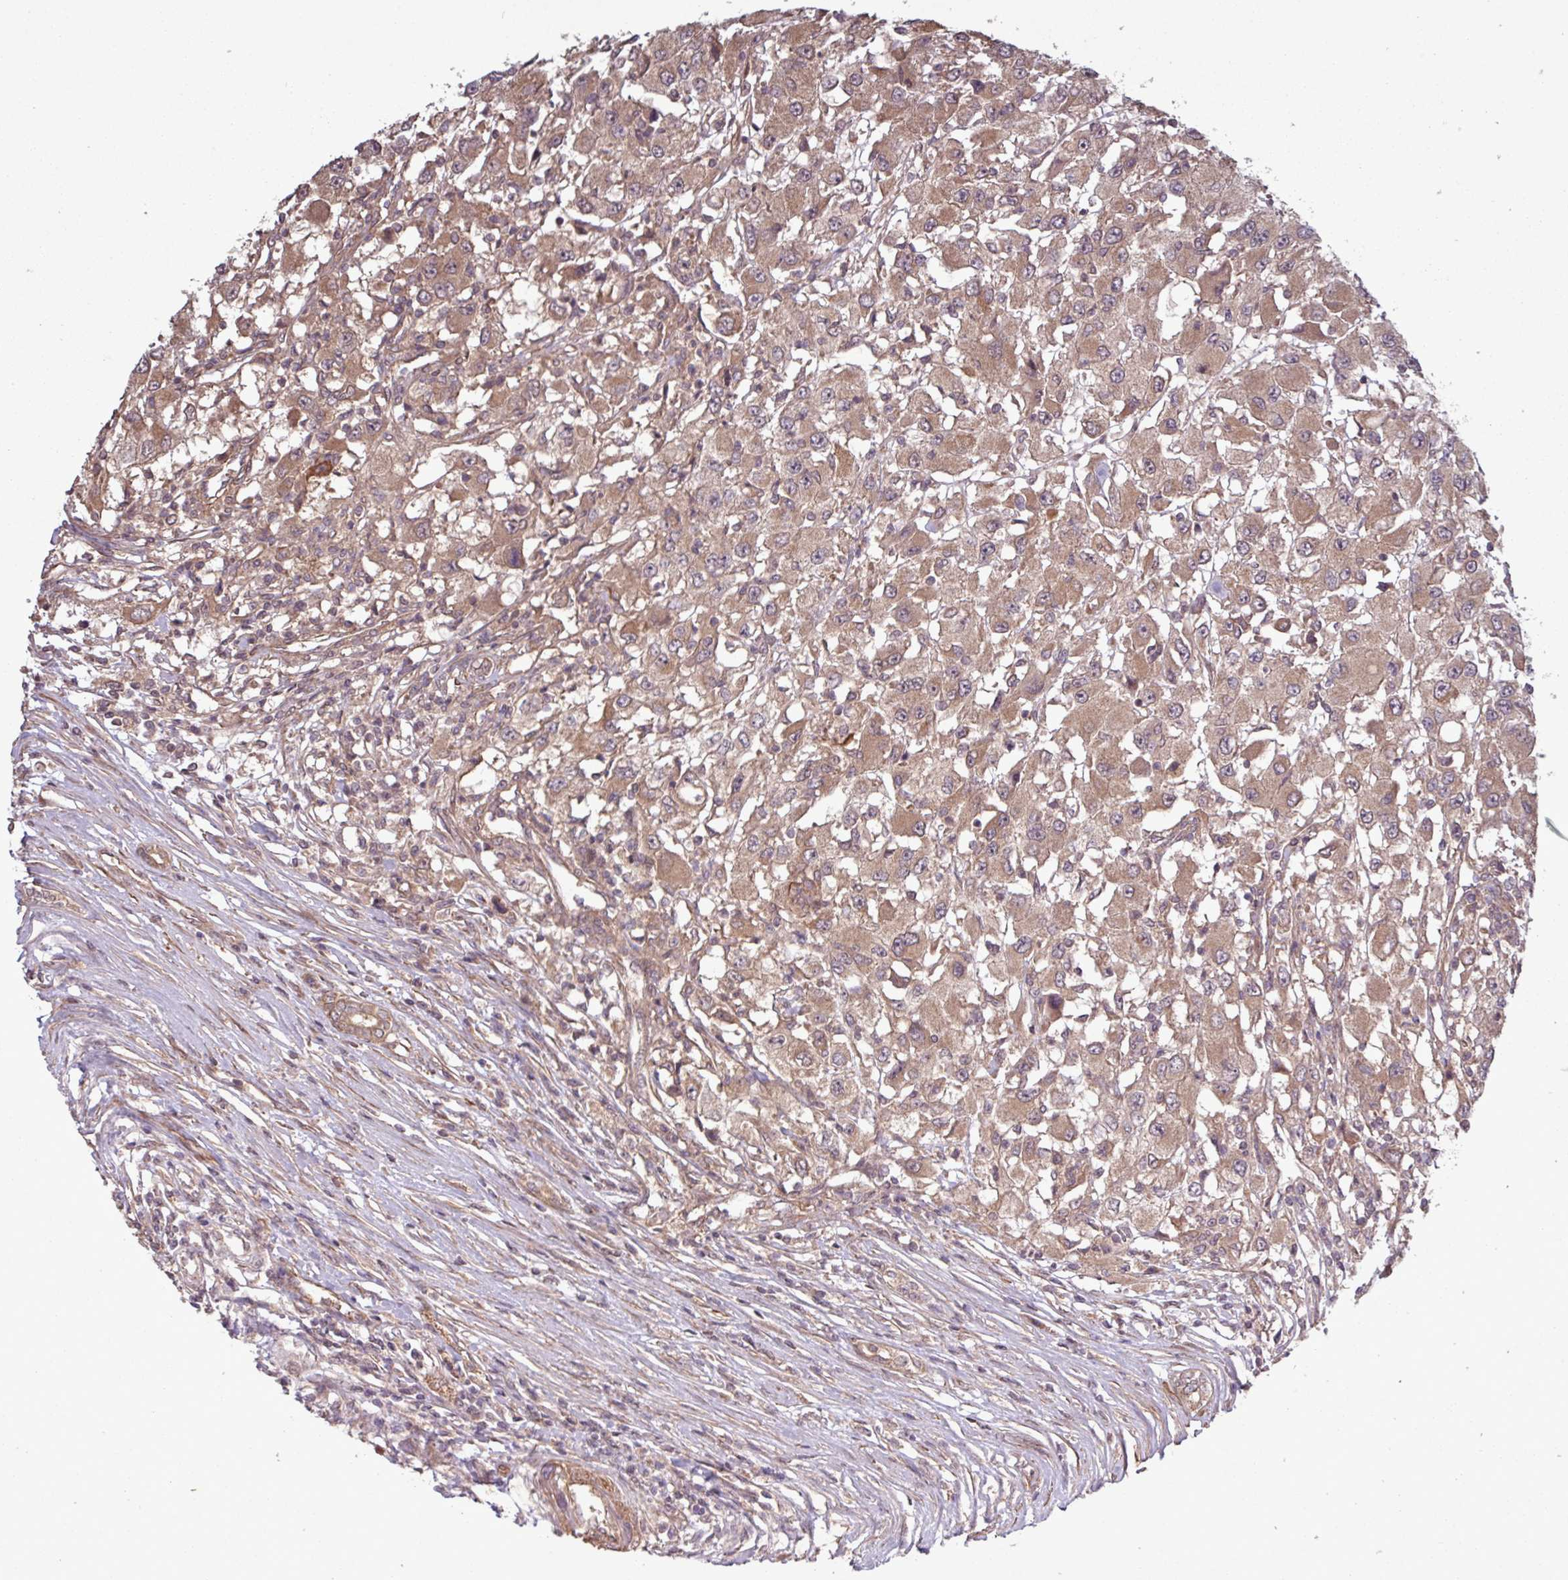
{"staining": {"intensity": "moderate", "quantity": ">75%", "location": "cytoplasmic/membranous"}, "tissue": "renal cancer", "cell_type": "Tumor cells", "image_type": "cancer", "snomed": [{"axis": "morphology", "description": "Adenocarcinoma, NOS"}, {"axis": "topography", "description": "Kidney"}], "caption": "A high-resolution micrograph shows immunohistochemistry (IHC) staining of adenocarcinoma (renal), which demonstrates moderate cytoplasmic/membranous expression in about >75% of tumor cells.", "gene": "TRABD2A", "patient": {"sex": "female", "age": 67}}